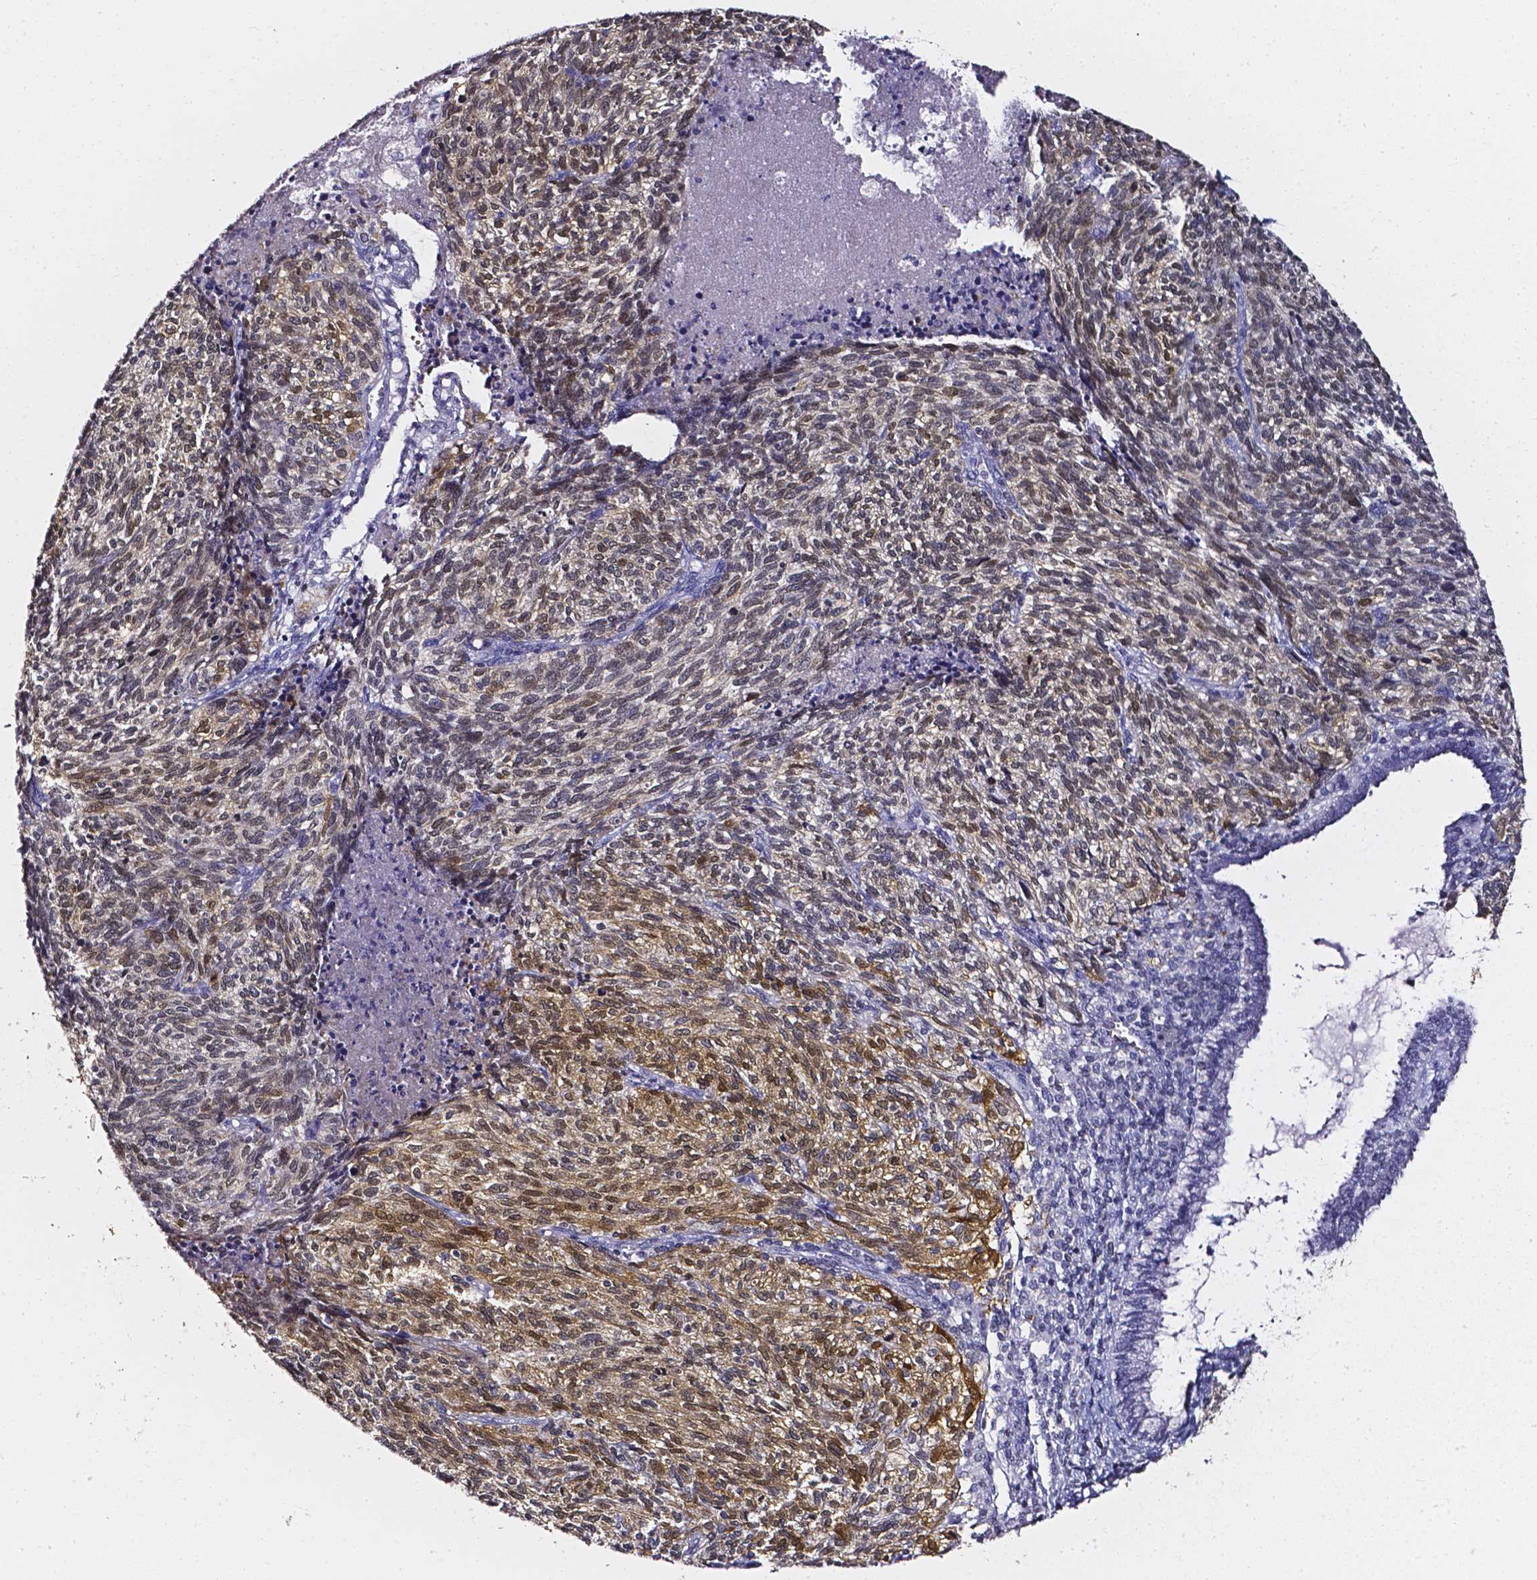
{"staining": {"intensity": "moderate", "quantity": "25%-75%", "location": "cytoplasmic/membranous,nuclear"}, "tissue": "cervical cancer", "cell_type": "Tumor cells", "image_type": "cancer", "snomed": [{"axis": "morphology", "description": "Squamous cell carcinoma, NOS"}, {"axis": "topography", "description": "Cervix"}], "caption": "Immunohistochemistry (IHC) image of neoplastic tissue: squamous cell carcinoma (cervical) stained using immunohistochemistry shows medium levels of moderate protein expression localized specifically in the cytoplasmic/membranous and nuclear of tumor cells, appearing as a cytoplasmic/membranous and nuclear brown color.", "gene": "AKR1B10", "patient": {"sex": "female", "age": 45}}